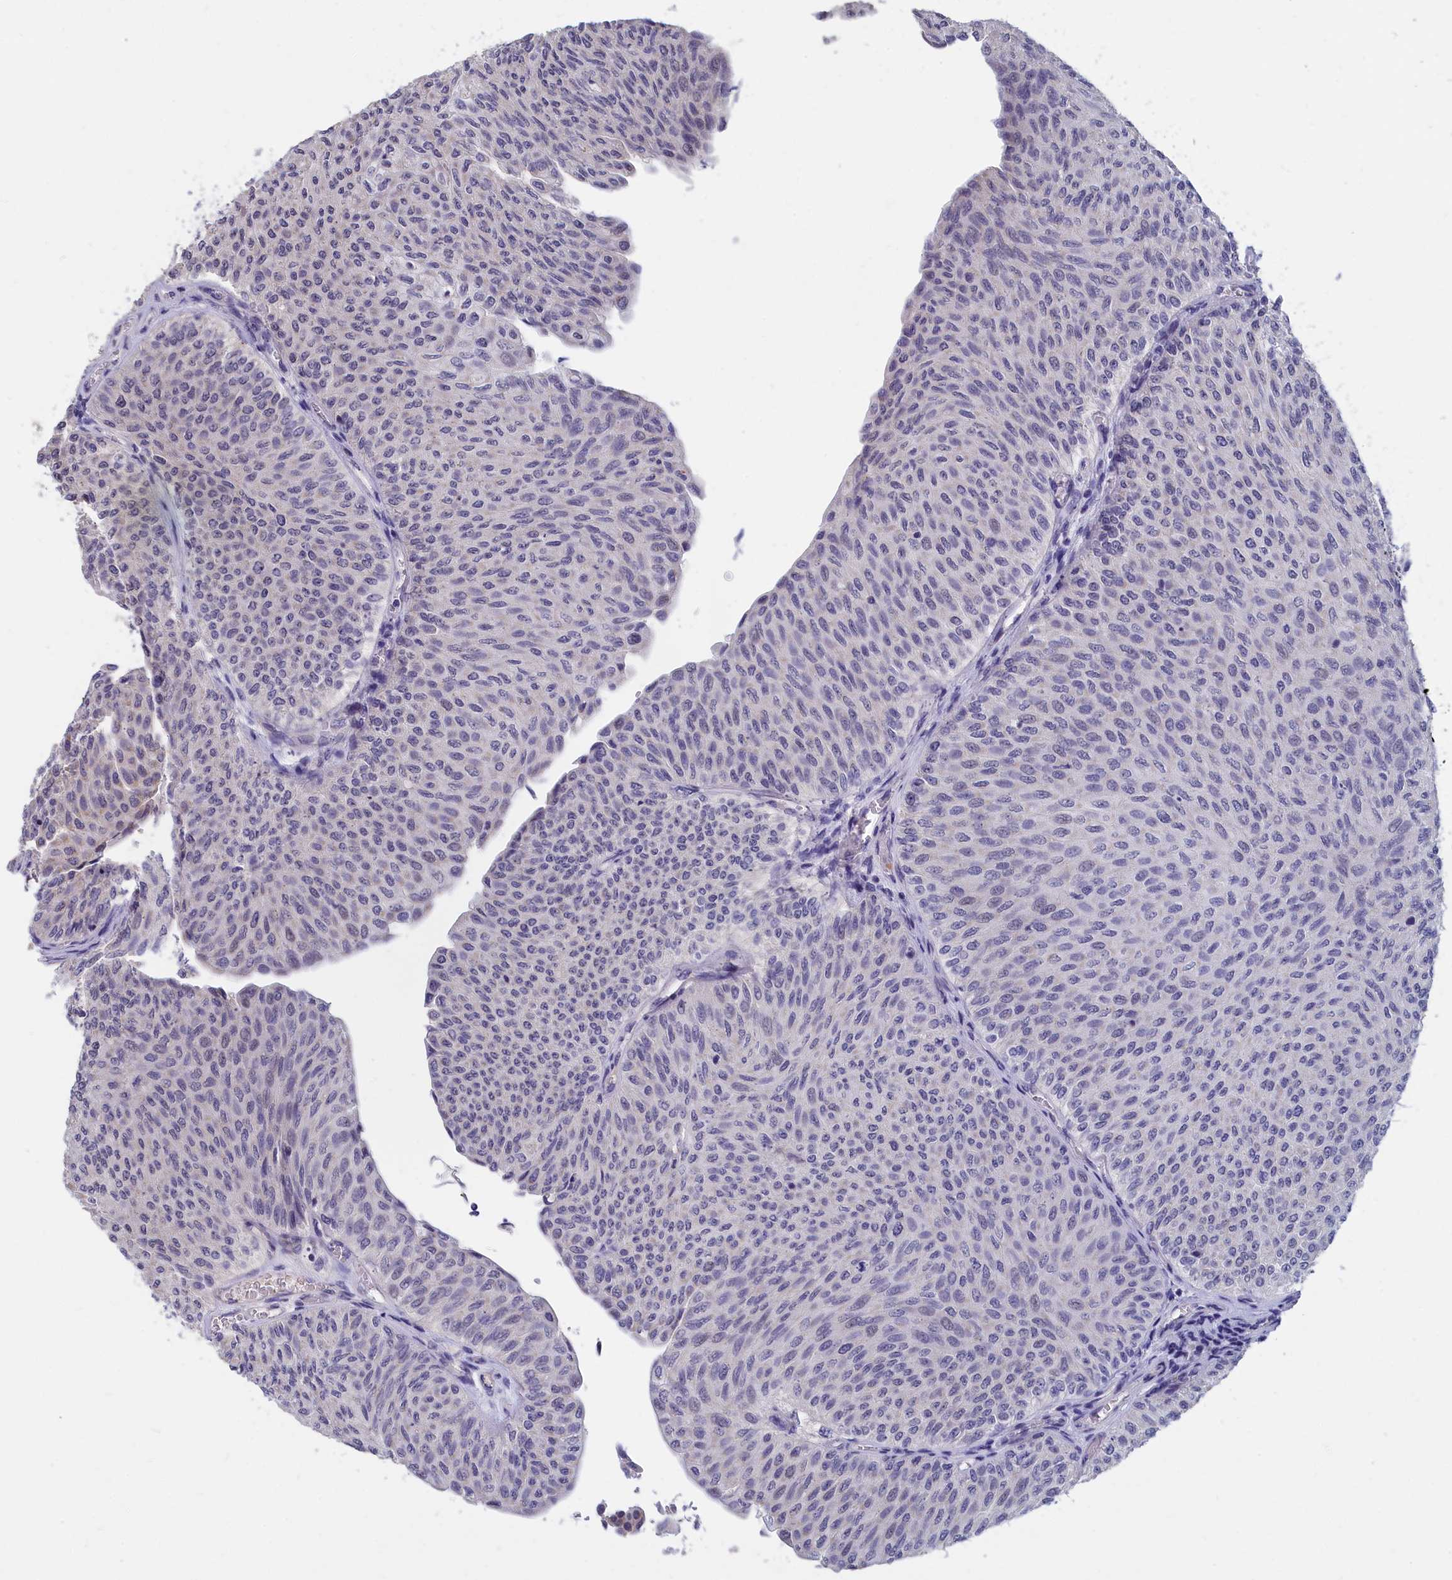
{"staining": {"intensity": "weak", "quantity": "<25%", "location": "cytoplasmic/membranous,nuclear"}, "tissue": "urothelial cancer", "cell_type": "Tumor cells", "image_type": "cancer", "snomed": [{"axis": "morphology", "description": "Urothelial carcinoma, Low grade"}, {"axis": "topography", "description": "Urinary bladder"}], "caption": "An image of human urothelial cancer is negative for staining in tumor cells.", "gene": "EPB41L4B", "patient": {"sex": "male", "age": 78}}